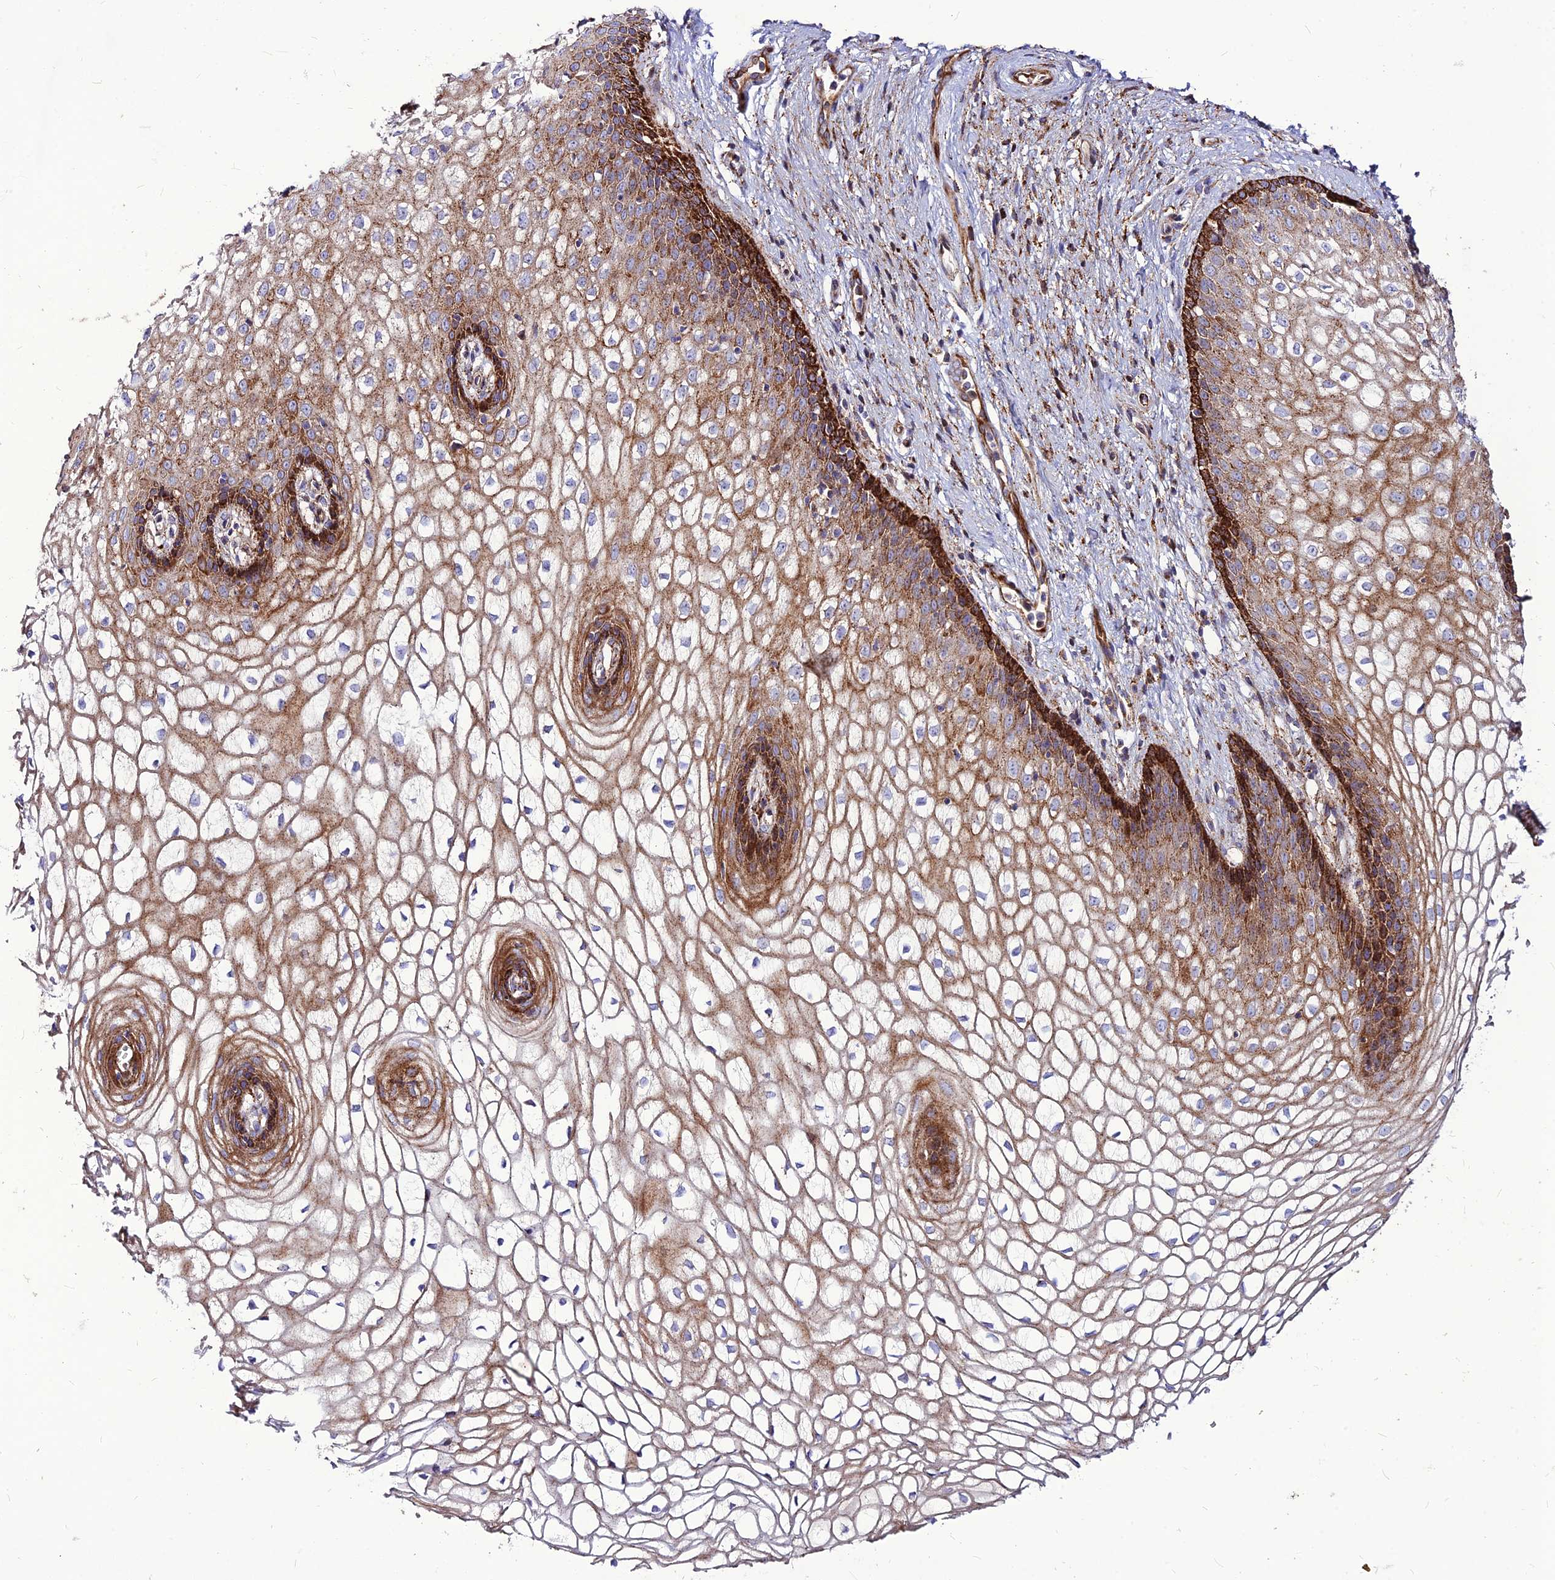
{"staining": {"intensity": "strong", "quantity": ">75%", "location": "cytoplasmic/membranous"}, "tissue": "vagina", "cell_type": "Squamous epithelial cells", "image_type": "normal", "snomed": [{"axis": "morphology", "description": "Normal tissue, NOS"}, {"axis": "topography", "description": "Vagina"}], "caption": "Immunohistochemical staining of benign human vagina demonstrates high levels of strong cytoplasmic/membranous staining in about >75% of squamous epithelial cells.", "gene": "RIMOC1", "patient": {"sex": "female", "age": 34}}